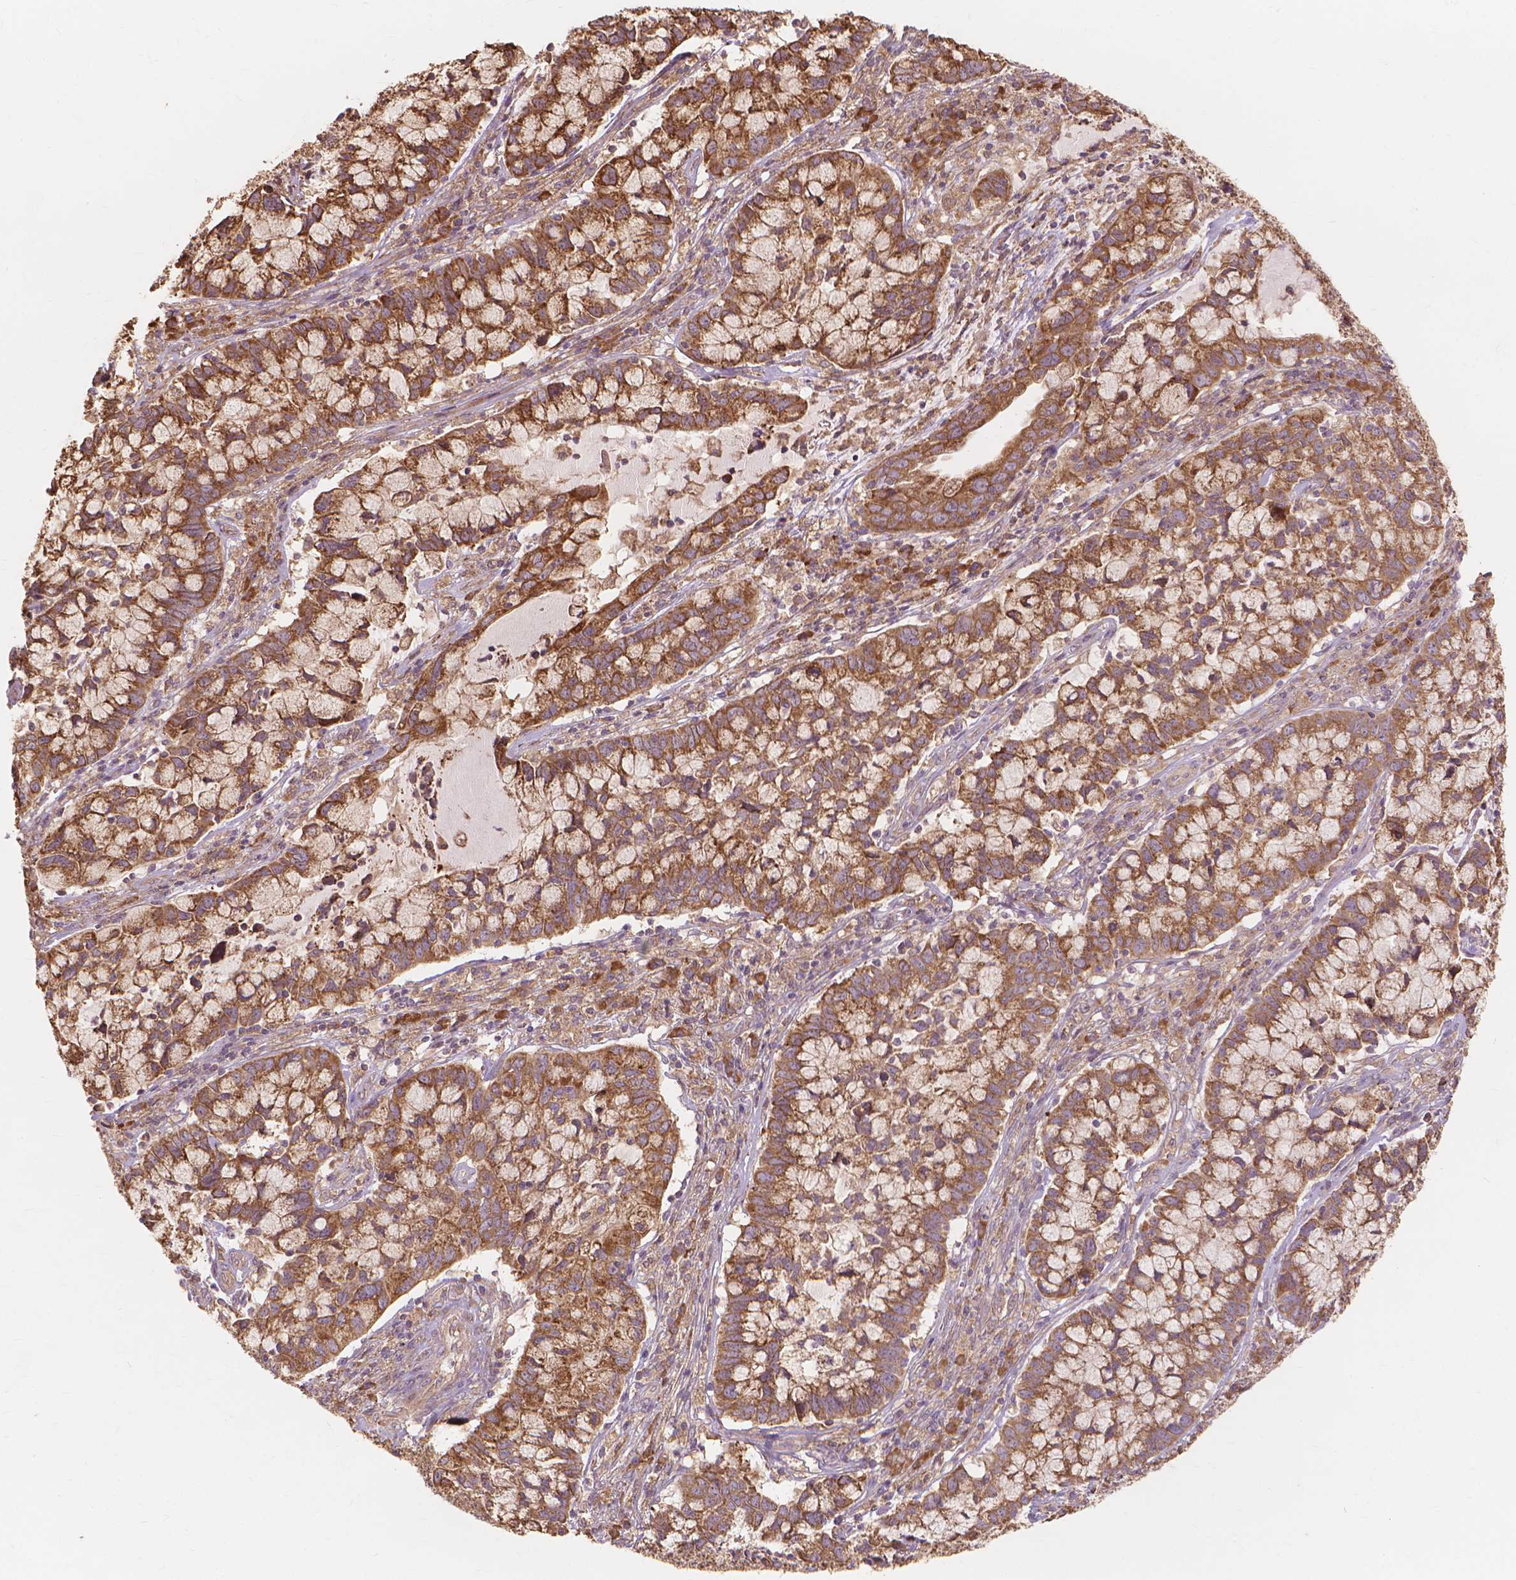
{"staining": {"intensity": "moderate", "quantity": ">75%", "location": "cytoplasmic/membranous"}, "tissue": "cervical cancer", "cell_type": "Tumor cells", "image_type": "cancer", "snomed": [{"axis": "morphology", "description": "Adenocarcinoma, NOS"}, {"axis": "topography", "description": "Cervix"}], "caption": "Cervical adenocarcinoma stained with a brown dye shows moderate cytoplasmic/membranous positive expression in approximately >75% of tumor cells.", "gene": "TAB2", "patient": {"sex": "female", "age": 40}}